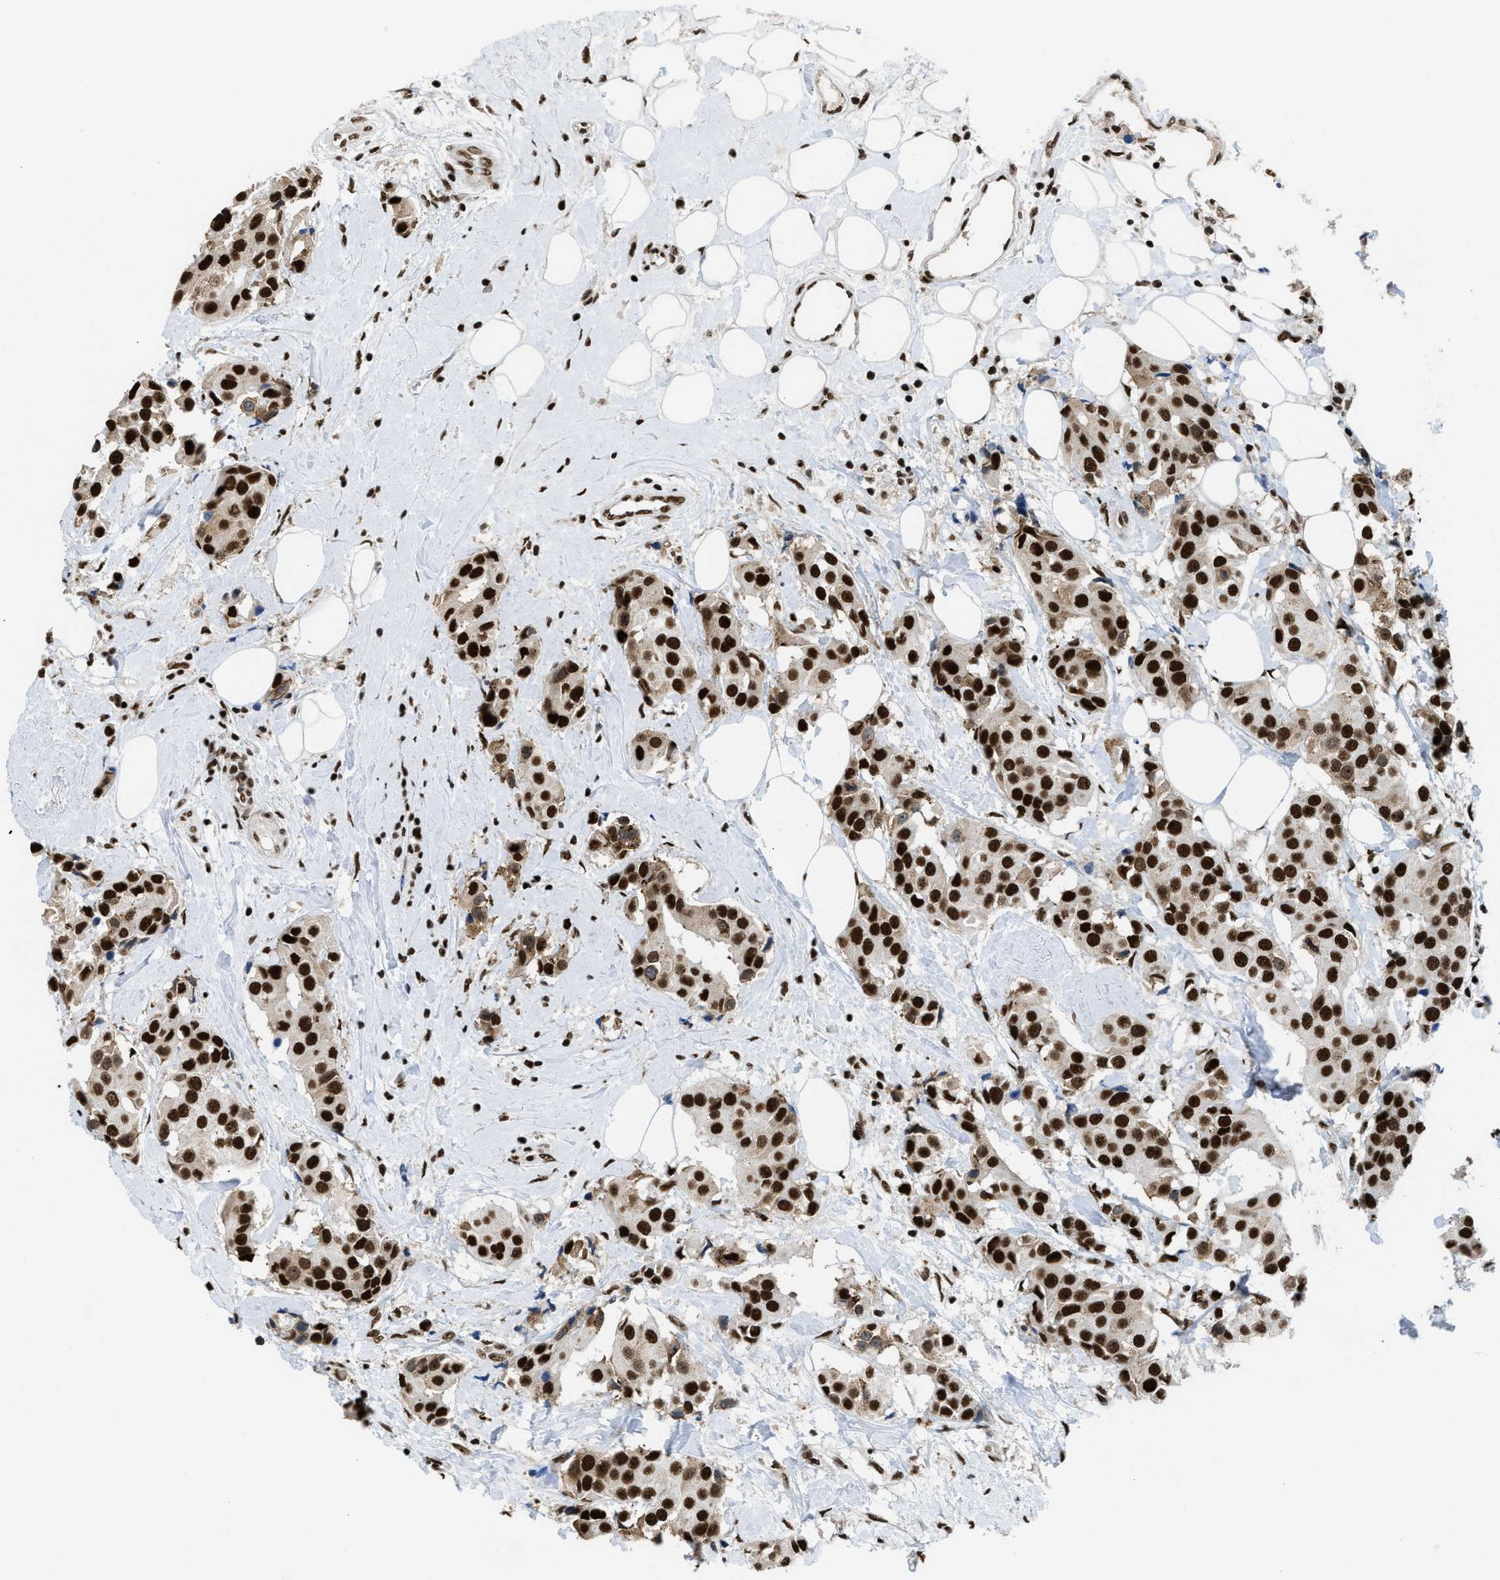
{"staining": {"intensity": "strong", "quantity": ">75%", "location": "nuclear"}, "tissue": "breast cancer", "cell_type": "Tumor cells", "image_type": "cancer", "snomed": [{"axis": "morphology", "description": "Normal tissue, NOS"}, {"axis": "morphology", "description": "Duct carcinoma"}, {"axis": "topography", "description": "Breast"}], "caption": "Immunohistochemical staining of breast cancer (intraductal carcinoma) displays high levels of strong nuclear staining in approximately >75% of tumor cells.", "gene": "SCAF4", "patient": {"sex": "female", "age": 39}}